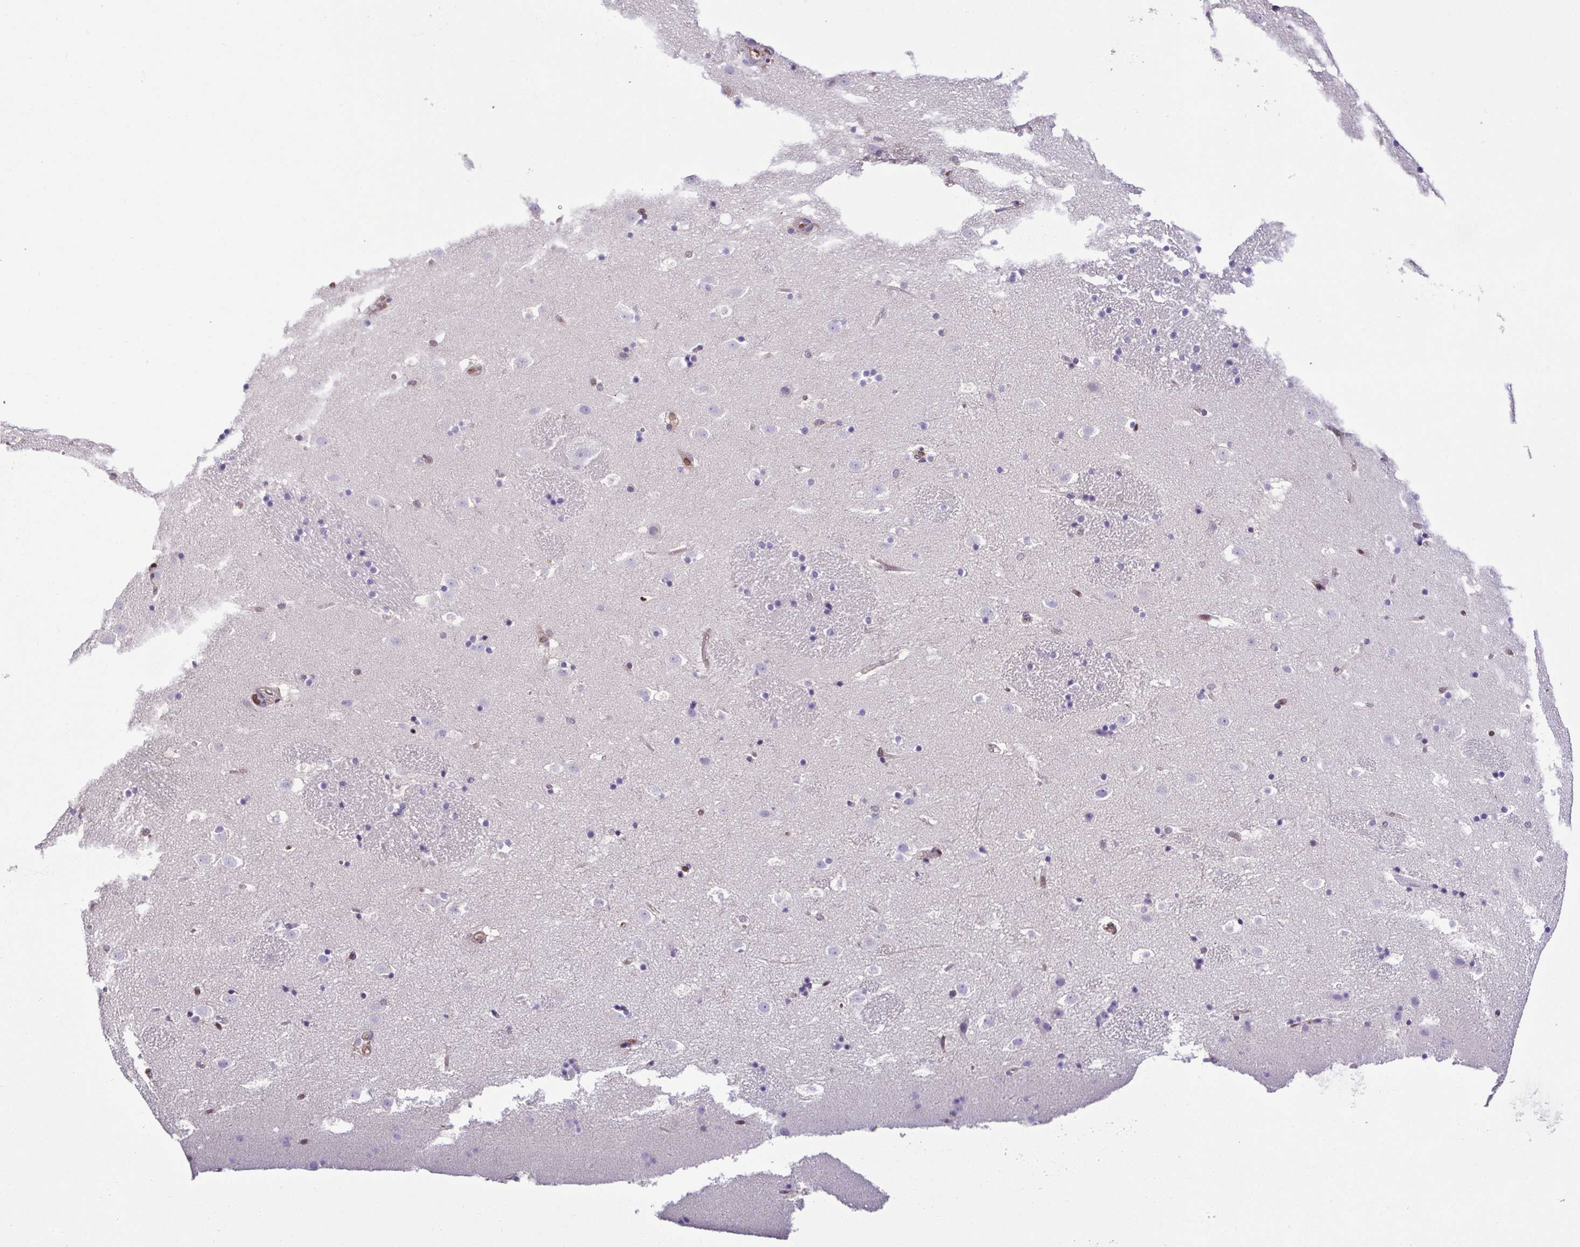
{"staining": {"intensity": "negative", "quantity": "none", "location": "none"}, "tissue": "caudate", "cell_type": "Glial cells", "image_type": "normal", "snomed": [{"axis": "morphology", "description": "Normal tissue, NOS"}, {"axis": "topography", "description": "Lateral ventricle wall"}], "caption": "Immunohistochemical staining of benign caudate exhibits no significant expression in glial cells.", "gene": "PSMB9", "patient": {"sex": "male", "age": 37}}